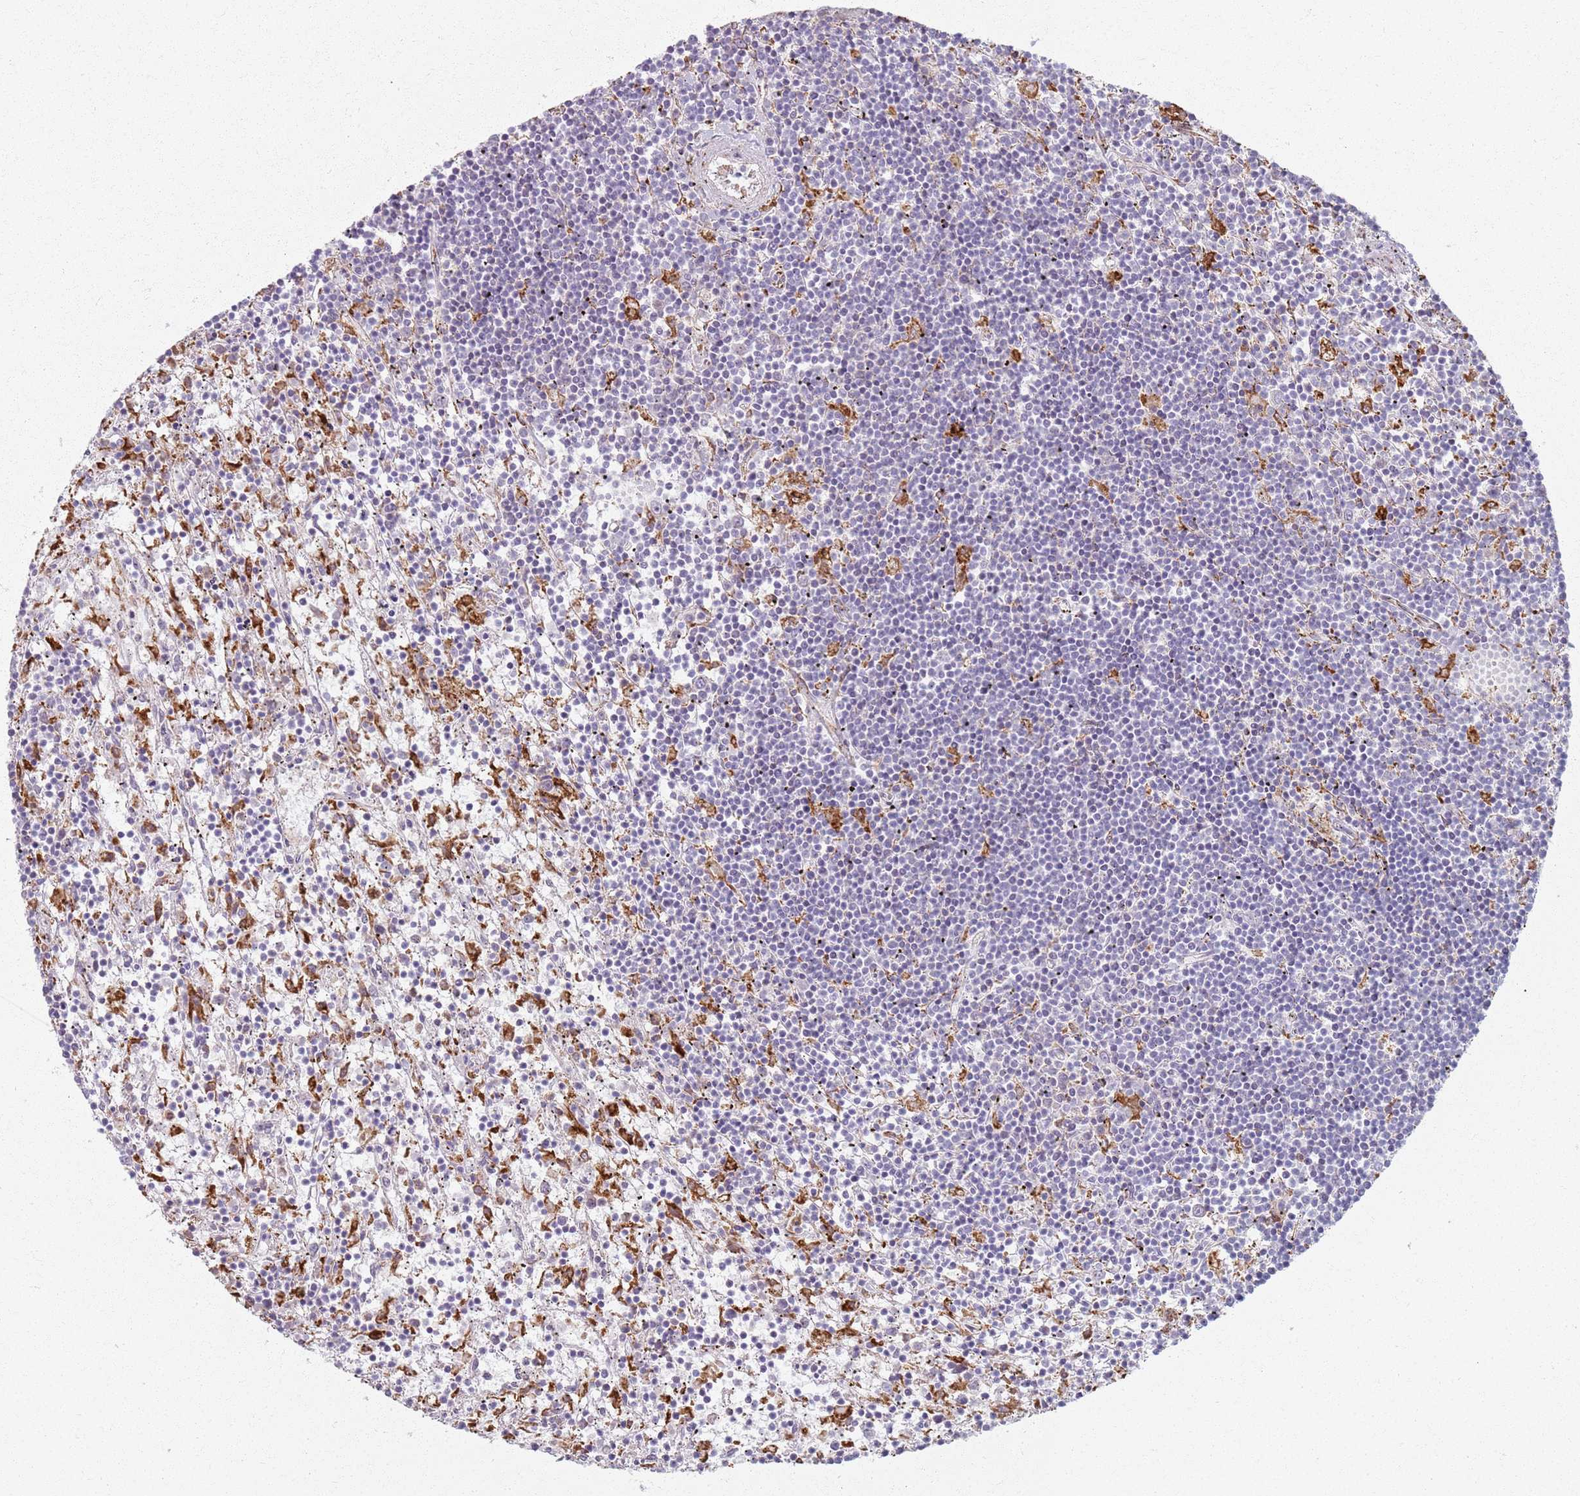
{"staining": {"intensity": "negative", "quantity": "none", "location": "none"}, "tissue": "lymphoma", "cell_type": "Tumor cells", "image_type": "cancer", "snomed": [{"axis": "morphology", "description": "Malignant lymphoma, non-Hodgkin's type, Low grade"}, {"axis": "topography", "description": "Spleen"}], "caption": "An immunohistochemistry image of low-grade malignant lymphoma, non-Hodgkin's type is shown. There is no staining in tumor cells of low-grade malignant lymphoma, non-Hodgkin's type. The staining is performed using DAB brown chromogen with nuclei counter-stained in using hematoxylin.", "gene": "COLGALT1", "patient": {"sex": "male", "age": 76}}